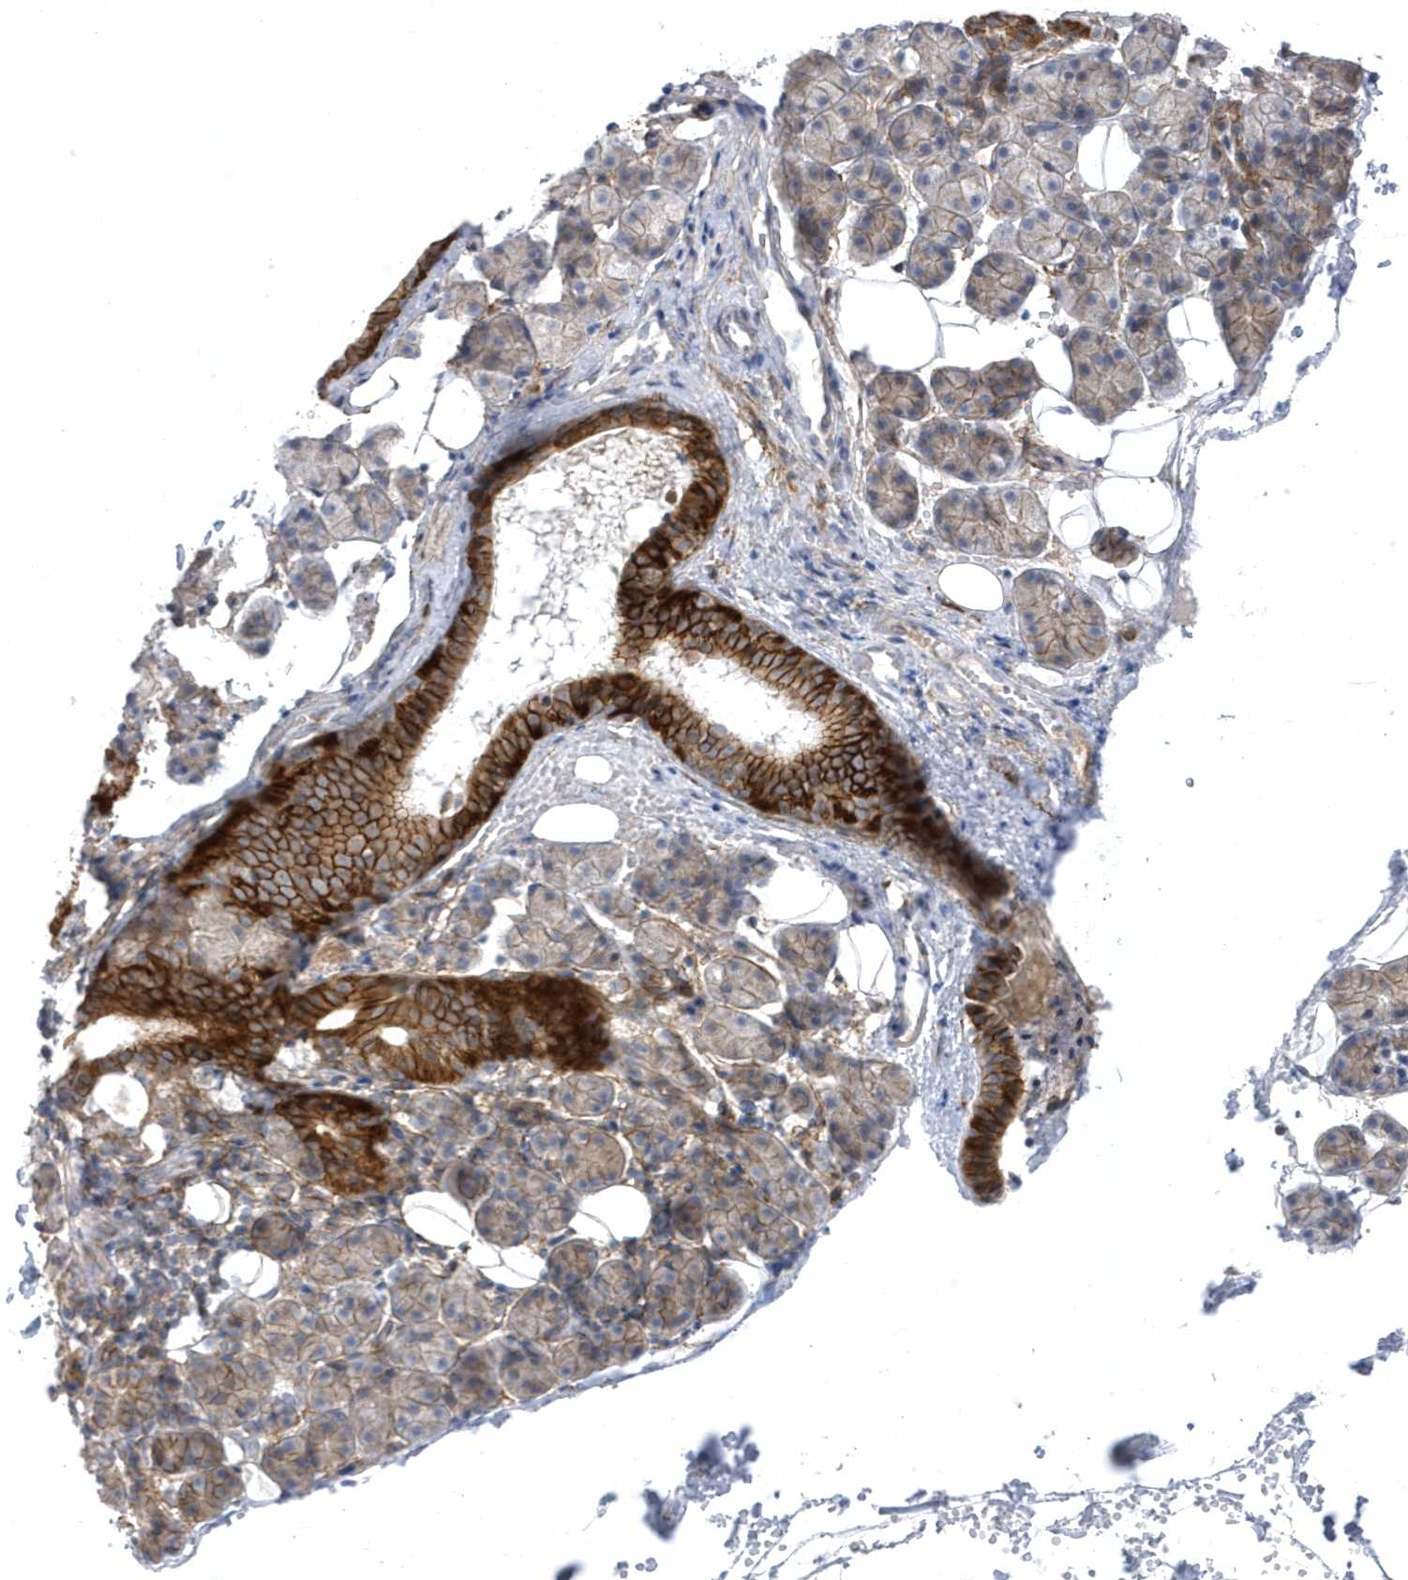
{"staining": {"intensity": "strong", "quantity": "<25%", "location": "cytoplasmic/membranous"}, "tissue": "salivary gland", "cell_type": "Glandular cells", "image_type": "normal", "snomed": [{"axis": "morphology", "description": "Normal tissue, NOS"}, {"axis": "topography", "description": "Salivary gland"}], "caption": "Immunohistochemical staining of unremarkable salivary gland reveals medium levels of strong cytoplasmic/membranous expression in about <25% of glandular cells.", "gene": "ANAPC1", "patient": {"sex": "female", "age": 33}}